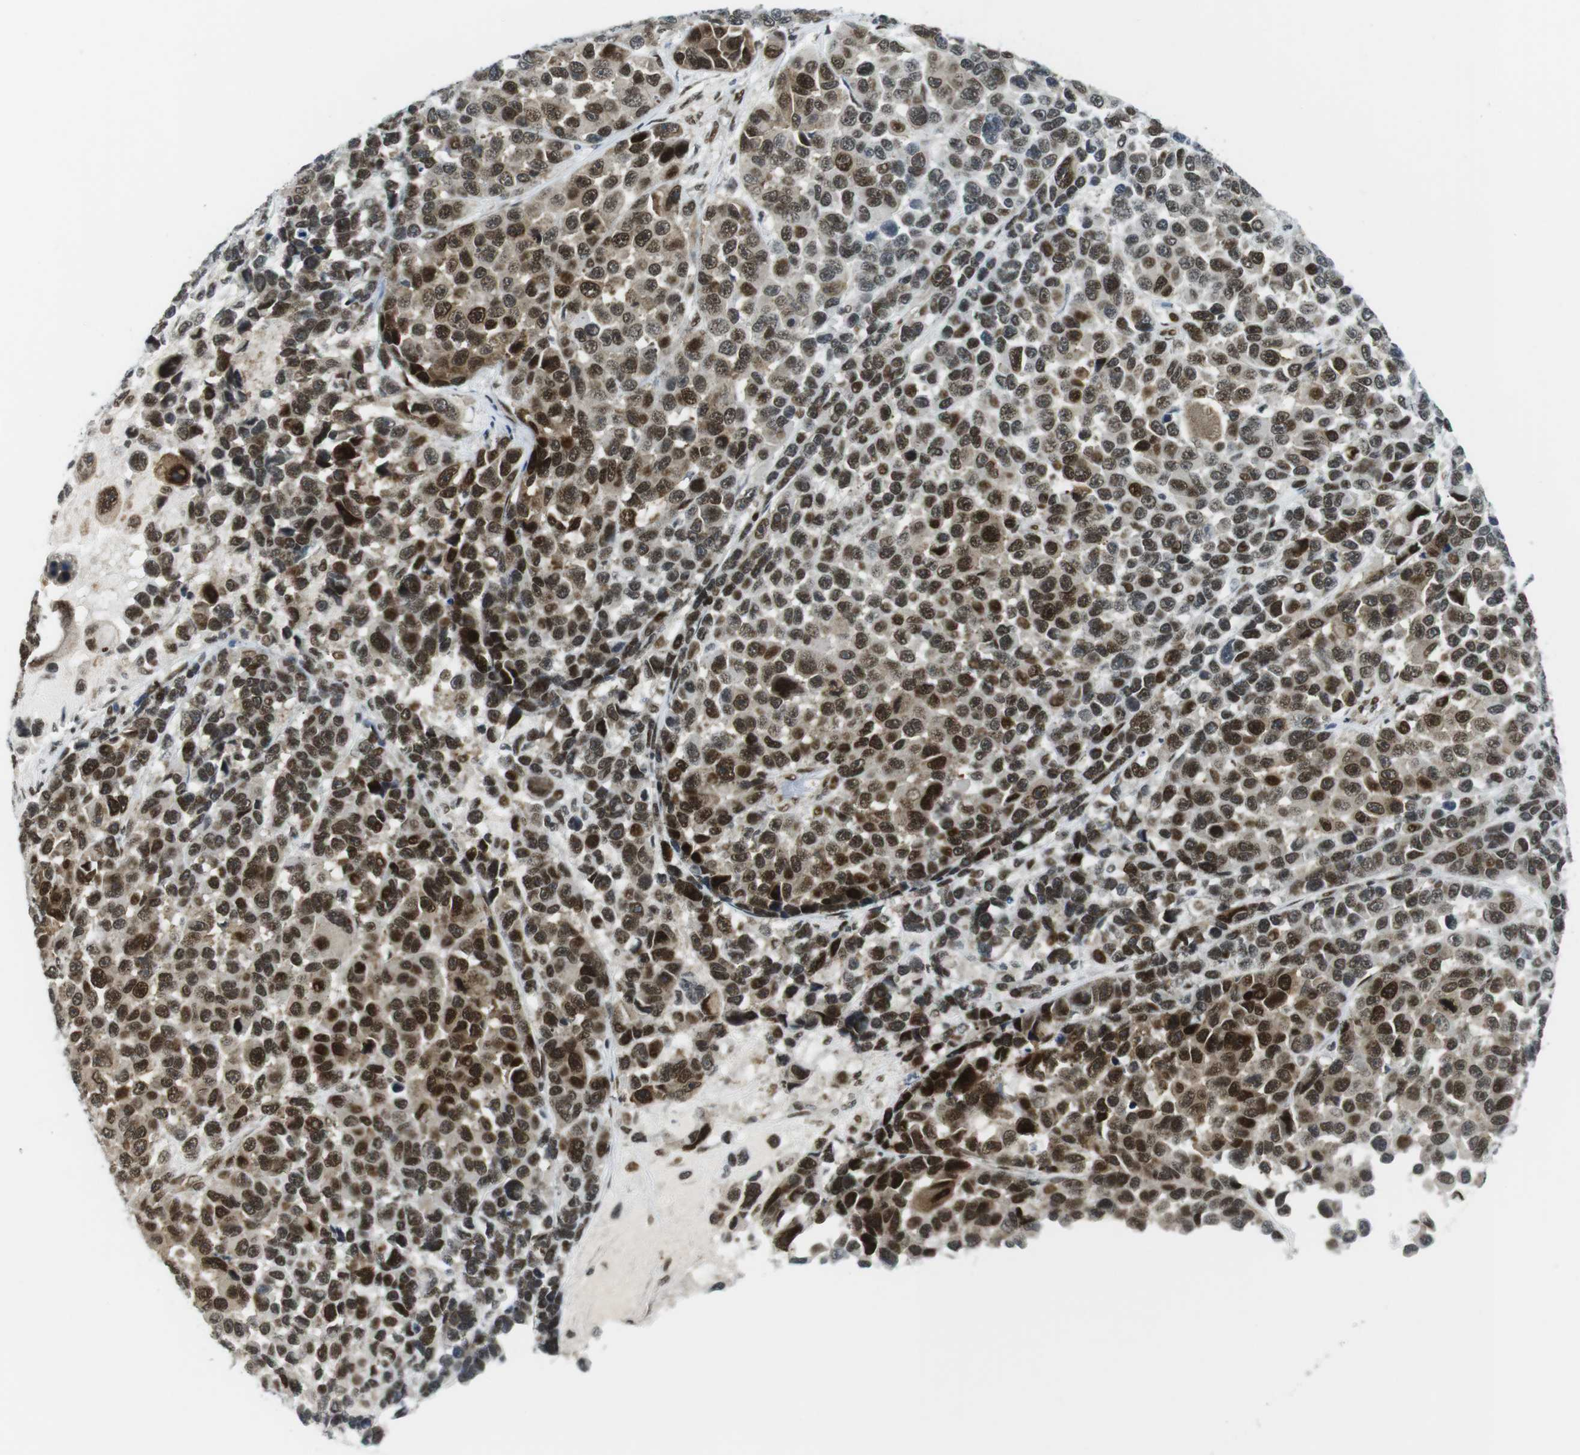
{"staining": {"intensity": "strong", "quantity": ">75%", "location": "nuclear"}, "tissue": "melanoma", "cell_type": "Tumor cells", "image_type": "cancer", "snomed": [{"axis": "morphology", "description": "Malignant melanoma, NOS"}, {"axis": "topography", "description": "Skin"}], "caption": "High-power microscopy captured an immunohistochemistry micrograph of malignant melanoma, revealing strong nuclear expression in about >75% of tumor cells.", "gene": "CDC27", "patient": {"sex": "male", "age": 53}}